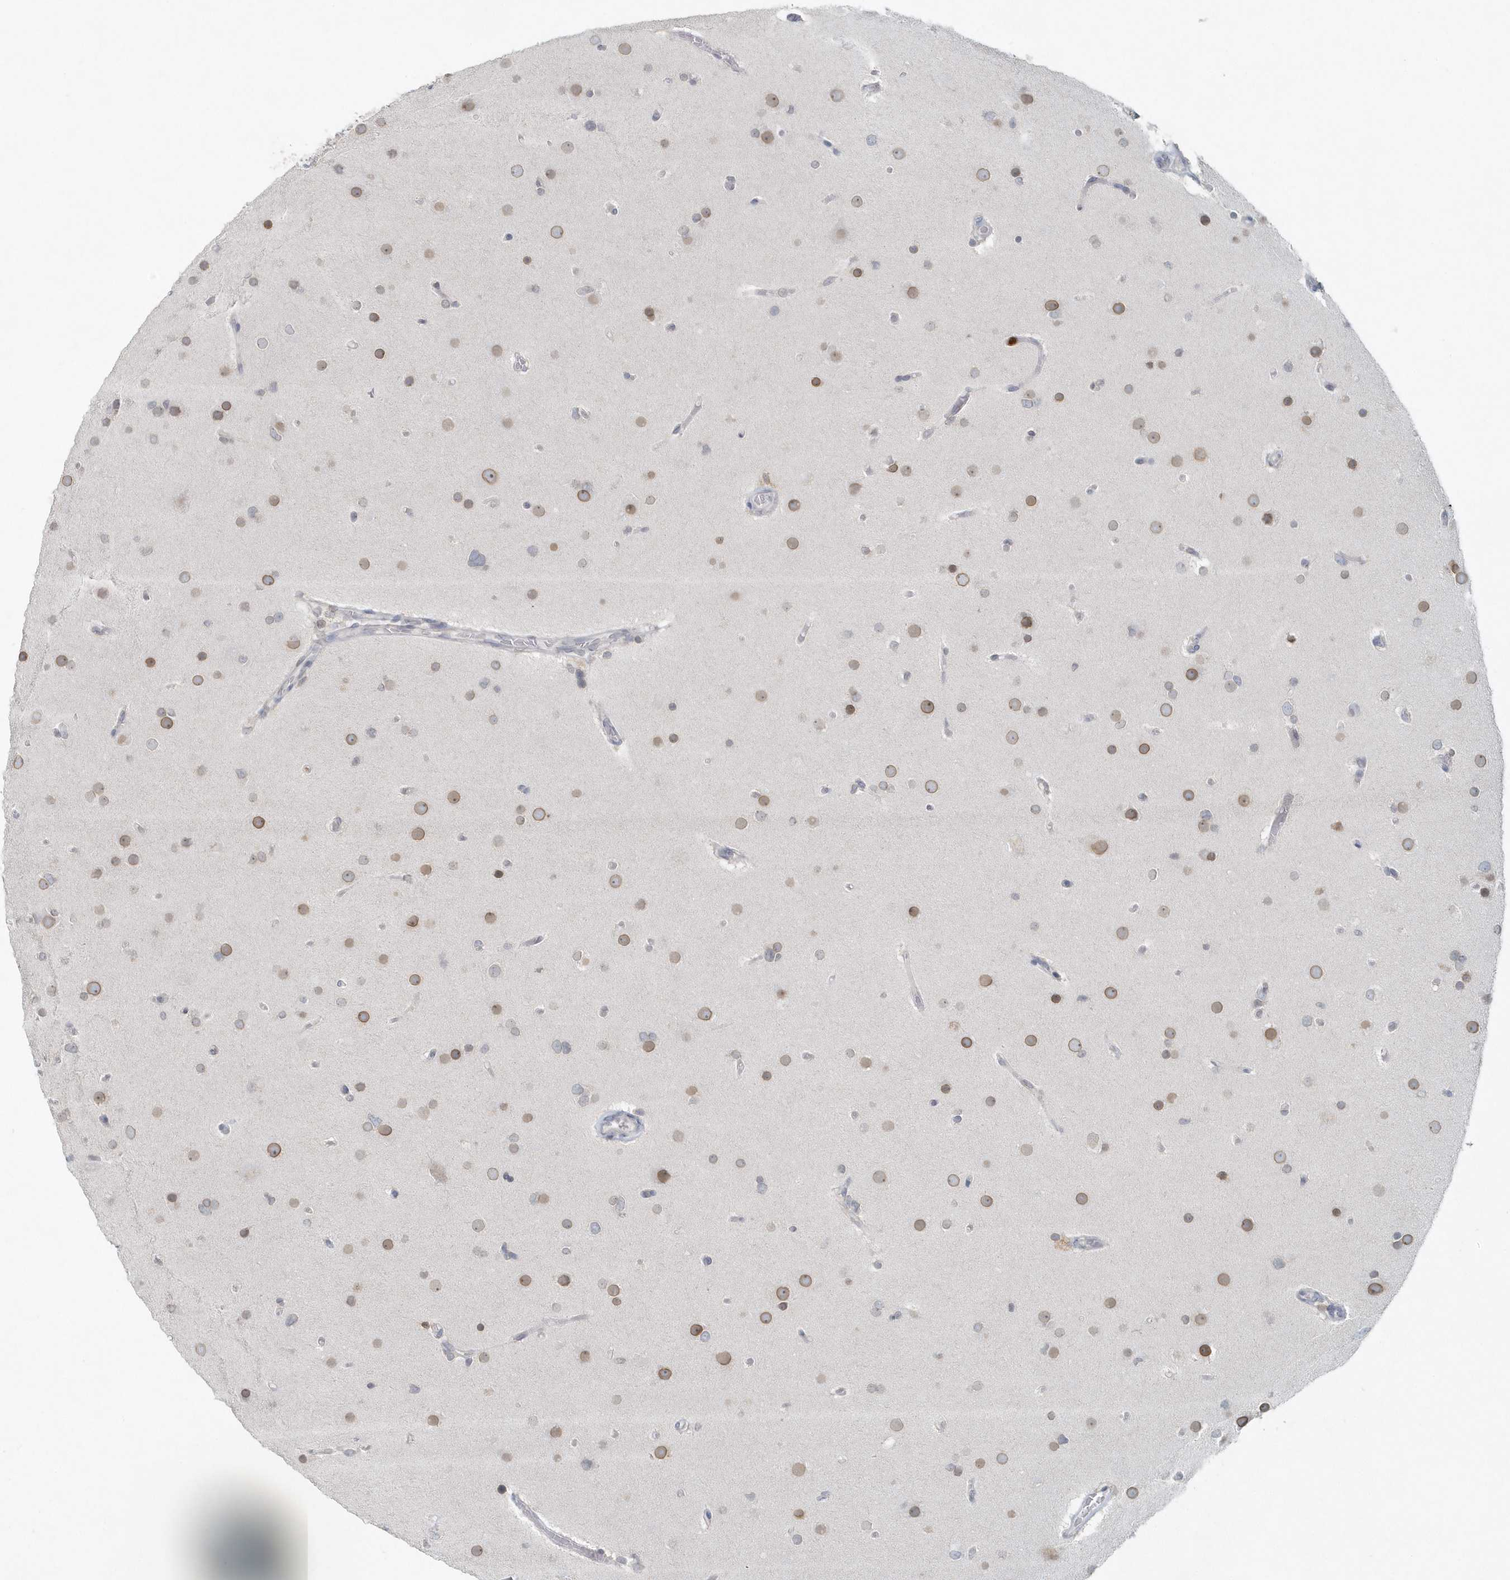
{"staining": {"intensity": "moderate", "quantity": "25%-75%", "location": "cytoplasmic/membranous,nuclear"}, "tissue": "glioma", "cell_type": "Tumor cells", "image_type": "cancer", "snomed": [{"axis": "morphology", "description": "Glioma, malignant, High grade"}, {"axis": "topography", "description": "Cerebral cortex"}], "caption": "This is a photomicrograph of IHC staining of high-grade glioma (malignant), which shows moderate staining in the cytoplasmic/membranous and nuclear of tumor cells.", "gene": "NUP54", "patient": {"sex": "female", "age": 36}}